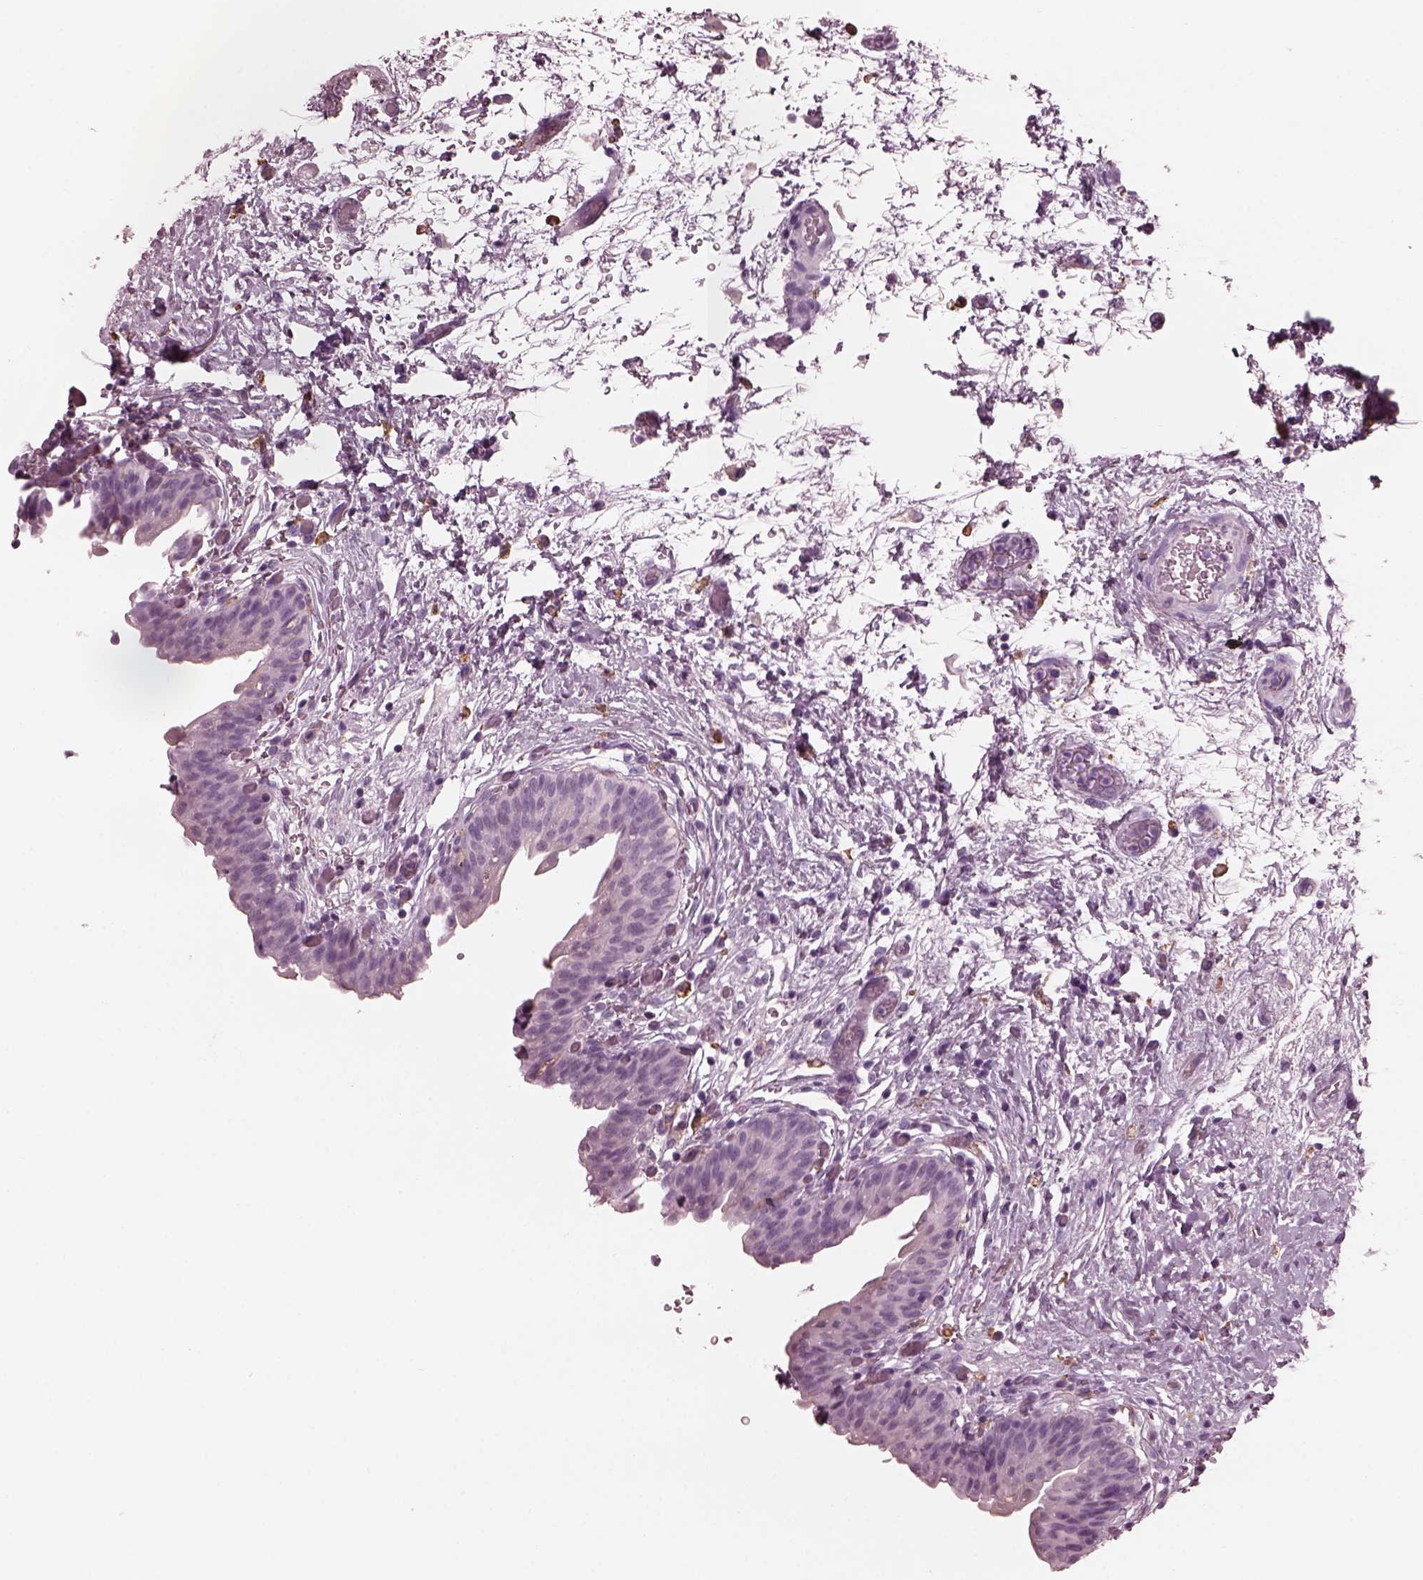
{"staining": {"intensity": "negative", "quantity": "none", "location": "none"}, "tissue": "urinary bladder", "cell_type": "Urothelial cells", "image_type": "normal", "snomed": [{"axis": "morphology", "description": "Normal tissue, NOS"}, {"axis": "topography", "description": "Urinary bladder"}], "caption": "This micrograph is of unremarkable urinary bladder stained with immunohistochemistry (IHC) to label a protein in brown with the nuclei are counter-stained blue. There is no expression in urothelial cells. (Immunohistochemistry (ihc), brightfield microscopy, high magnification).", "gene": "CGA", "patient": {"sex": "male", "age": 69}}